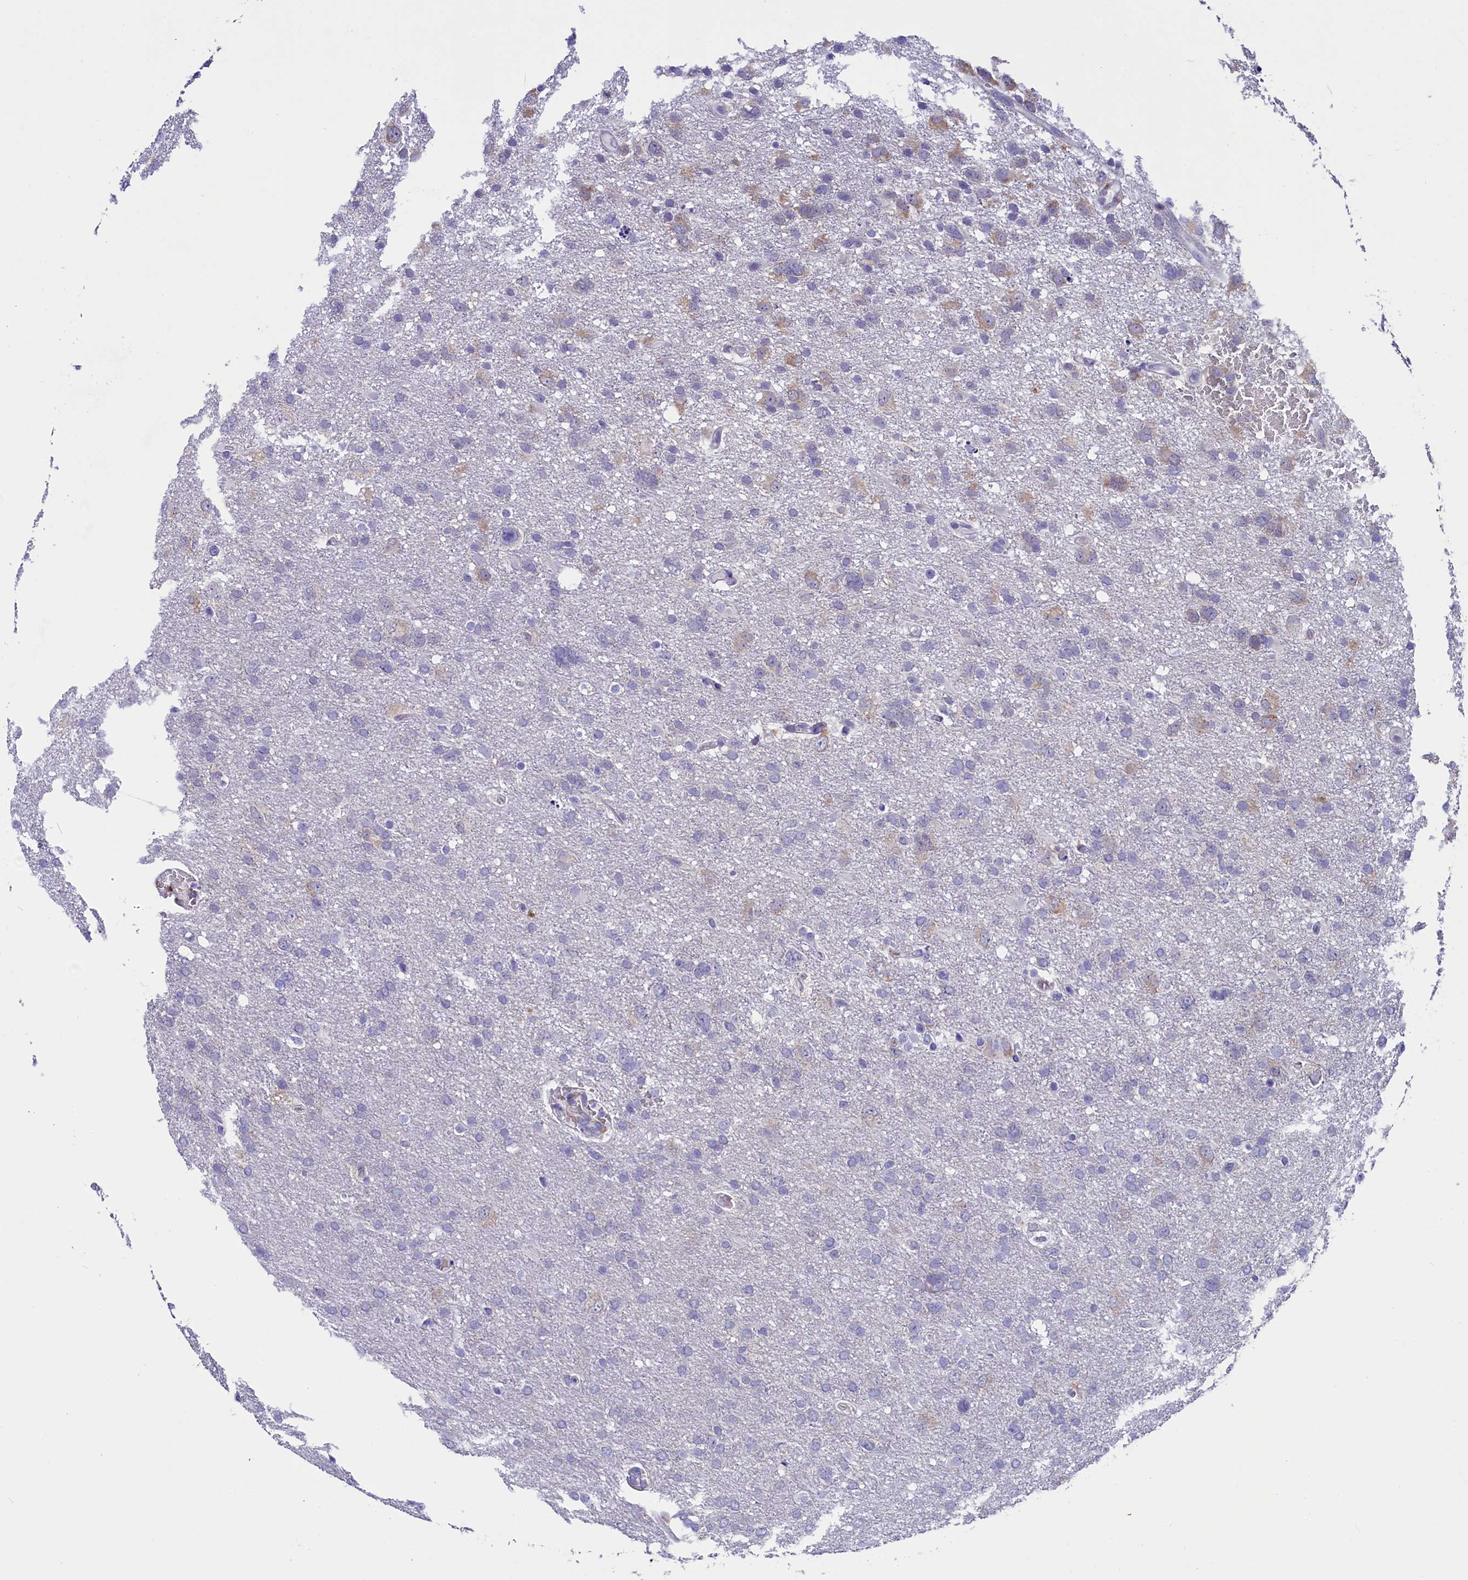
{"staining": {"intensity": "weak", "quantity": "<25%", "location": "cytoplasmic/membranous"}, "tissue": "glioma", "cell_type": "Tumor cells", "image_type": "cancer", "snomed": [{"axis": "morphology", "description": "Glioma, malignant, High grade"}, {"axis": "topography", "description": "Brain"}], "caption": "This is a histopathology image of immunohistochemistry (IHC) staining of glioma, which shows no staining in tumor cells. The staining was performed using DAB (3,3'-diaminobenzidine) to visualize the protein expression in brown, while the nuclei were stained in blue with hematoxylin (Magnification: 20x).", "gene": "SCD5", "patient": {"sex": "male", "age": 61}}